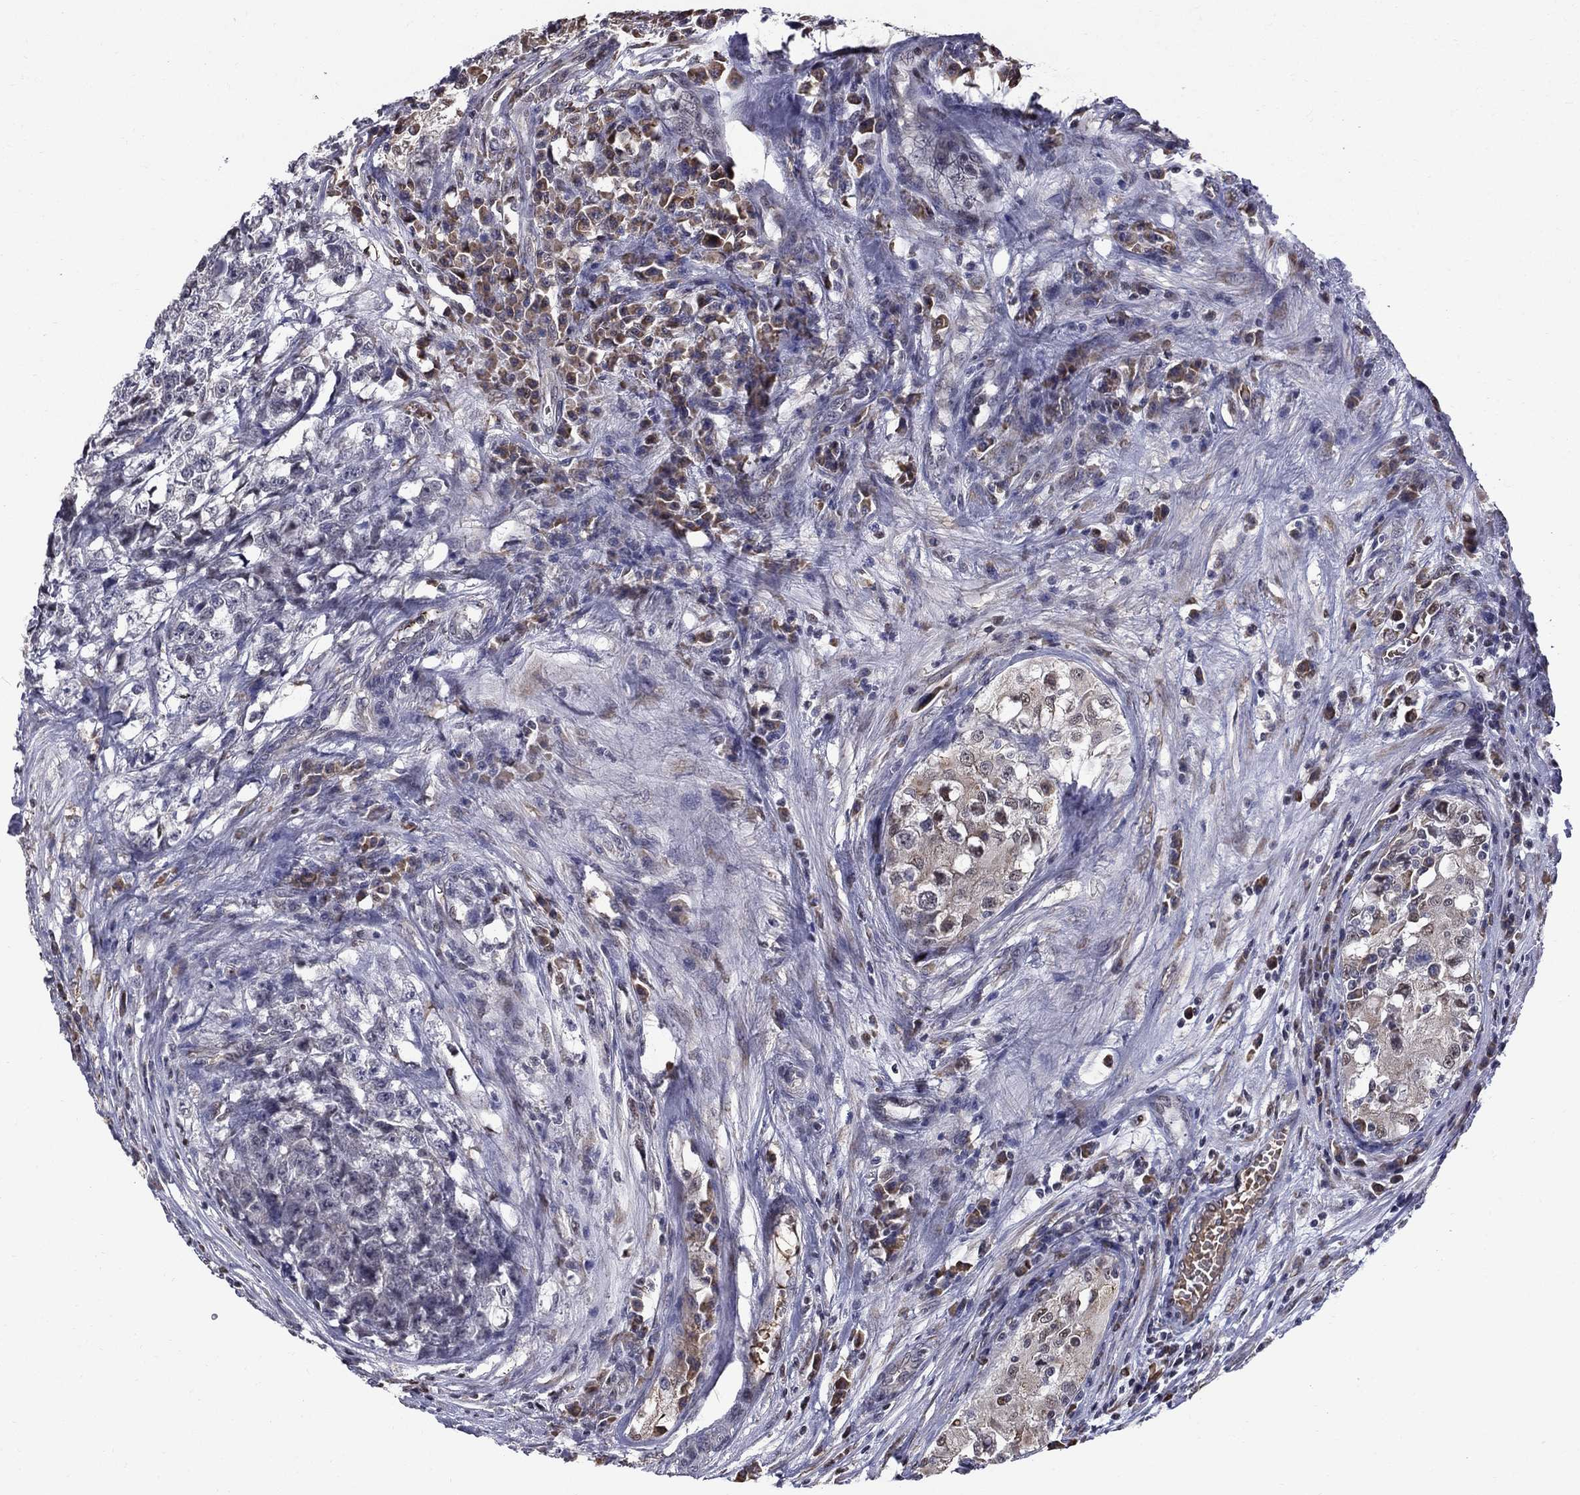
{"staining": {"intensity": "negative", "quantity": "none", "location": "none"}, "tissue": "testis cancer", "cell_type": "Tumor cells", "image_type": "cancer", "snomed": [{"axis": "morphology", "description": "Seminoma, NOS"}, {"axis": "morphology", "description": "Carcinoma, Embryonal, NOS"}, {"axis": "topography", "description": "Testis"}], "caption": "Image shows no significant protein staining in tumor cells of testis cancer (seminoma). Brightfield microscopy of immunohistochemistry stained with DAB (brown) and hematoxylin (blue), captured at high magnification.", "gene": "HSPB2", "patient": {"sex": "male", "age": 22}}